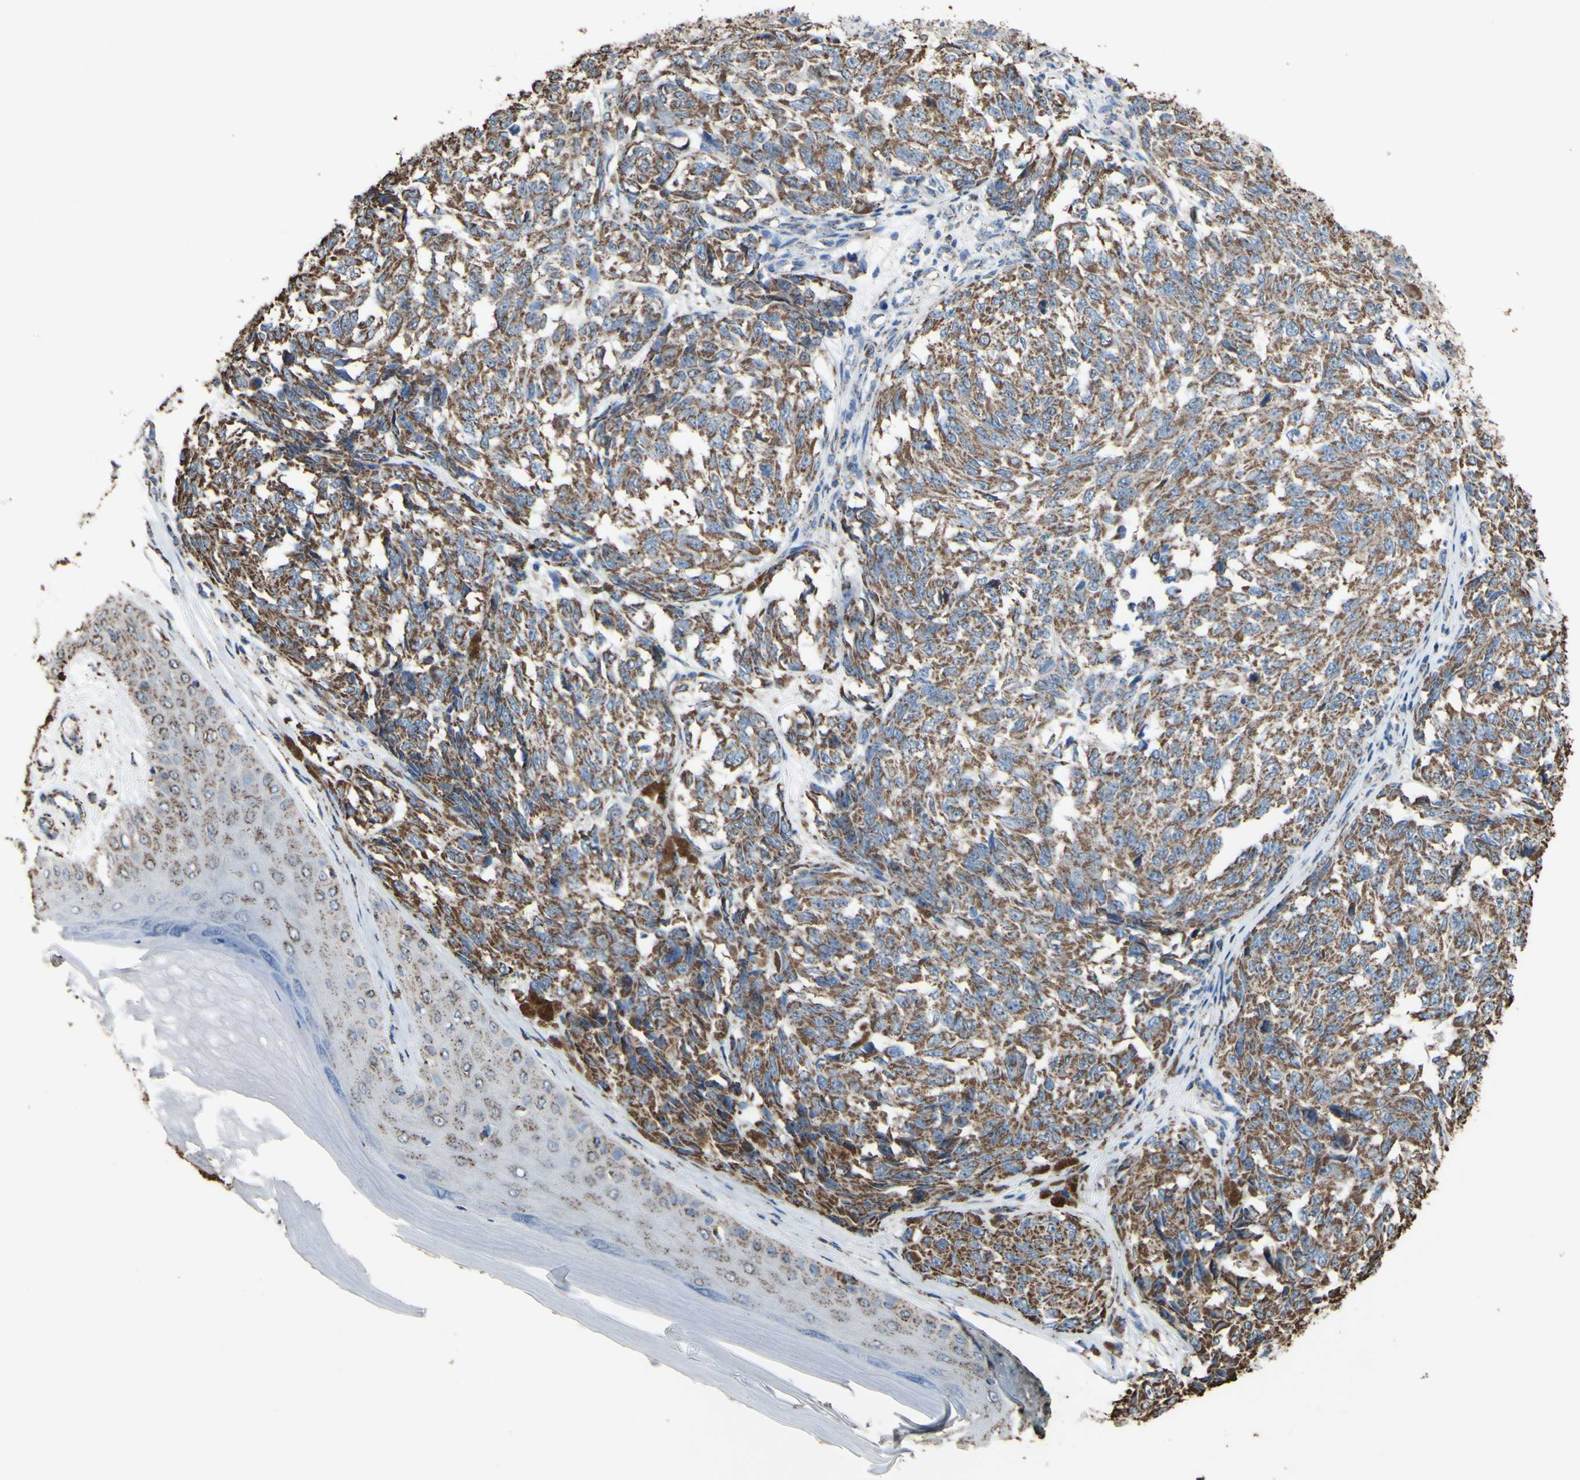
{"staining": {"intensity": "moderate", "quantity": ">75%", "location": "cytoplasmic/membranous"}, "tissue": "melanoma", "cell_type": "Tumor cells", "image_type": "cancer", "snomed": [{"axis": "morphology", "description": "Malignant melanoma, NOS"}, {"axis": "topography", "description": "Skin"}], "caption": "IHC micrograph of neoplastic tissue: human melanoma stained using IHC exhibits medium levels of moderate protein expression localized specifically in the cytoplasmic/membranous of tumor cells, appearing as a cytoplasmic/membranous brown color.", "gene": "CMKLR2", "patient": {"sex": "female", "age": 64}}